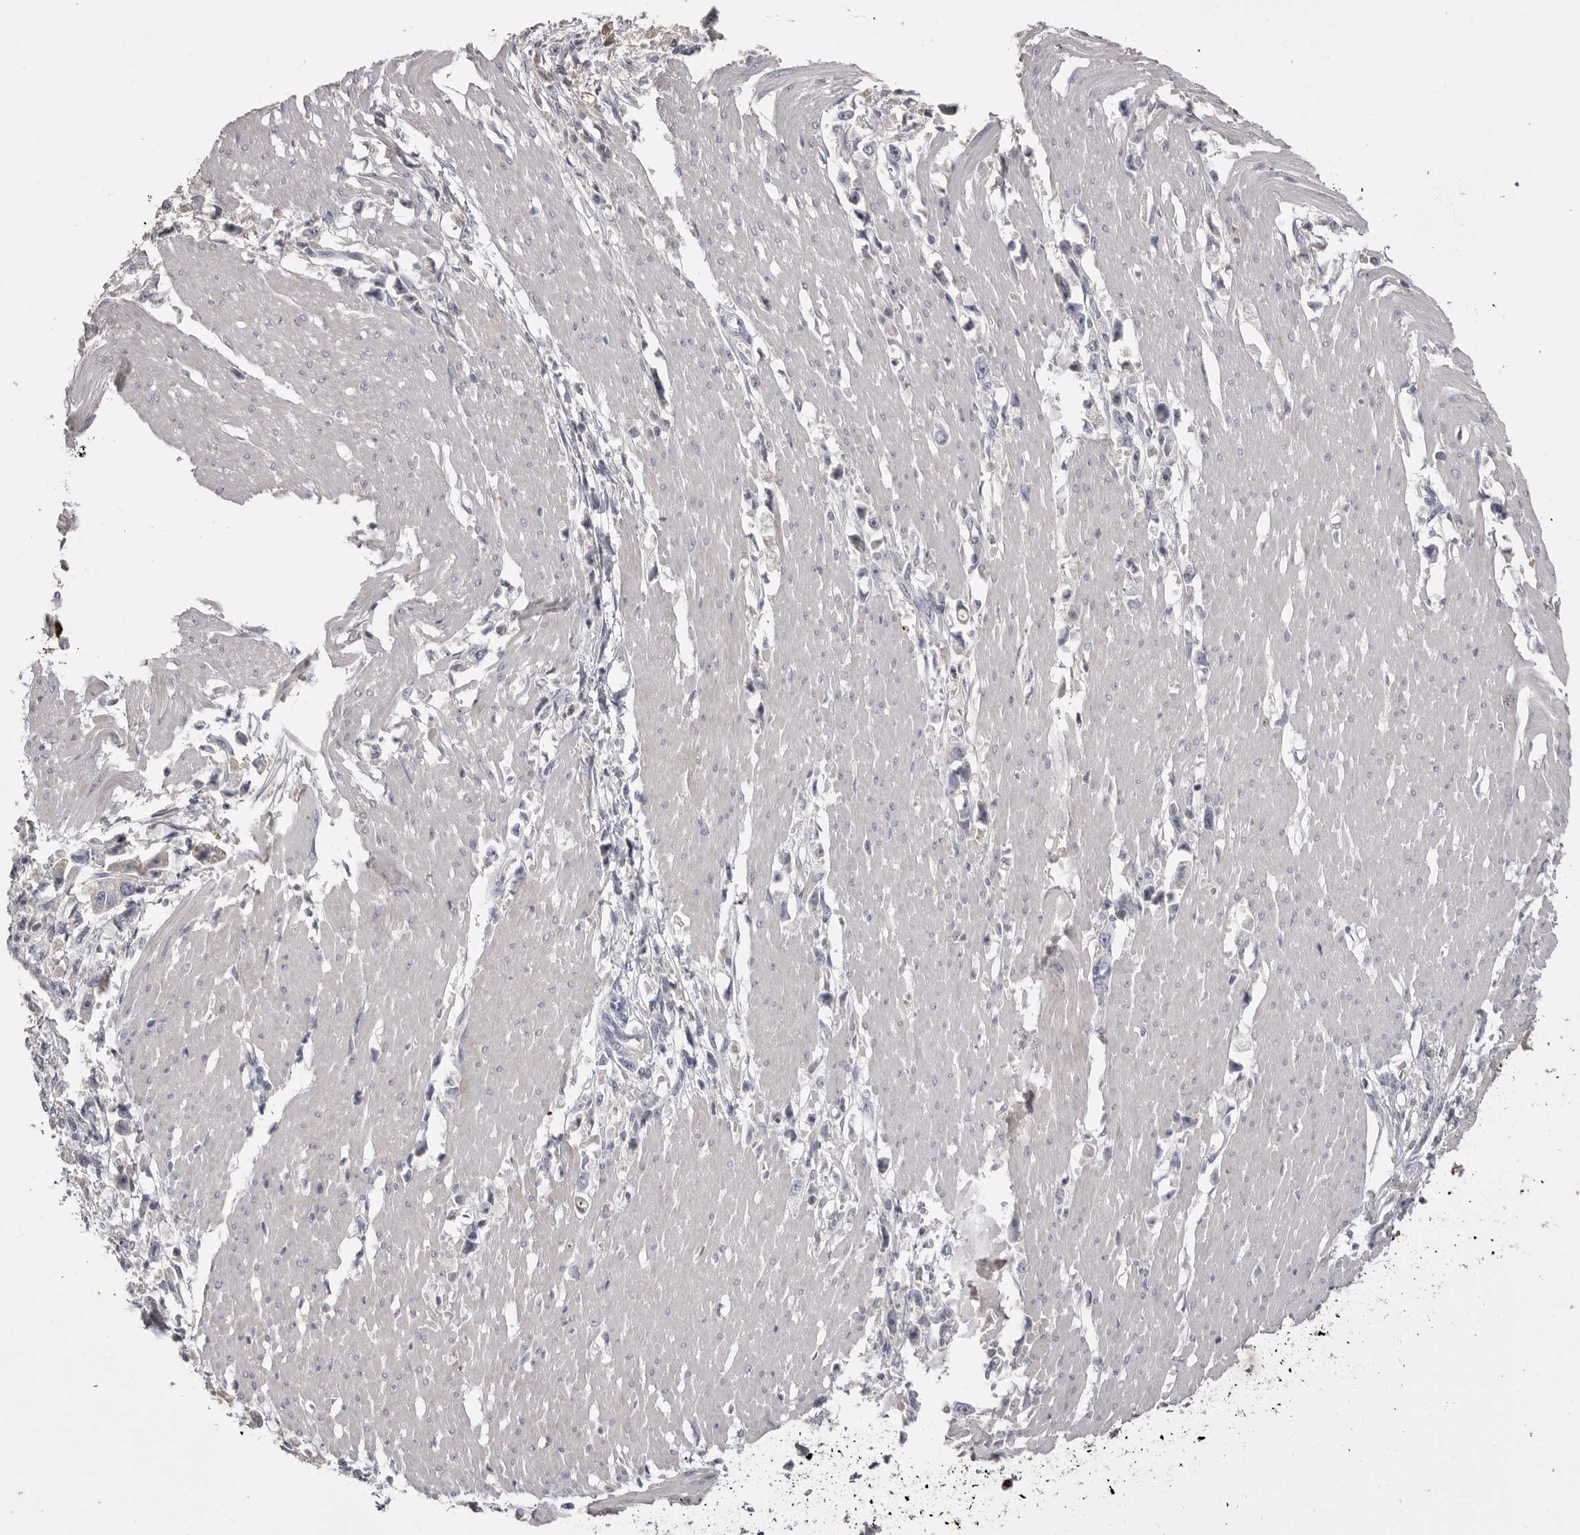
{"staining": {"intensity": "negative", "quantity": "none", "location": "none"}, "tissue": "stomach cancer", "cell_type": "Tumor cells", "image_type": "cancer", "snomed": [{"axis": "morphology", "description": "Adenocarcinoma, NOS"}, {"axis": "topography", "description": "Stomach"}], "caption": "DAB (3,3'-diaminobenzidine) immunohistochemical staining of stomach cancer (adenocarcinoma) demonstrates no significant expression in tumor cells.", "gene": "AHSG", "patient": {"sex": "female", "age": 59}}